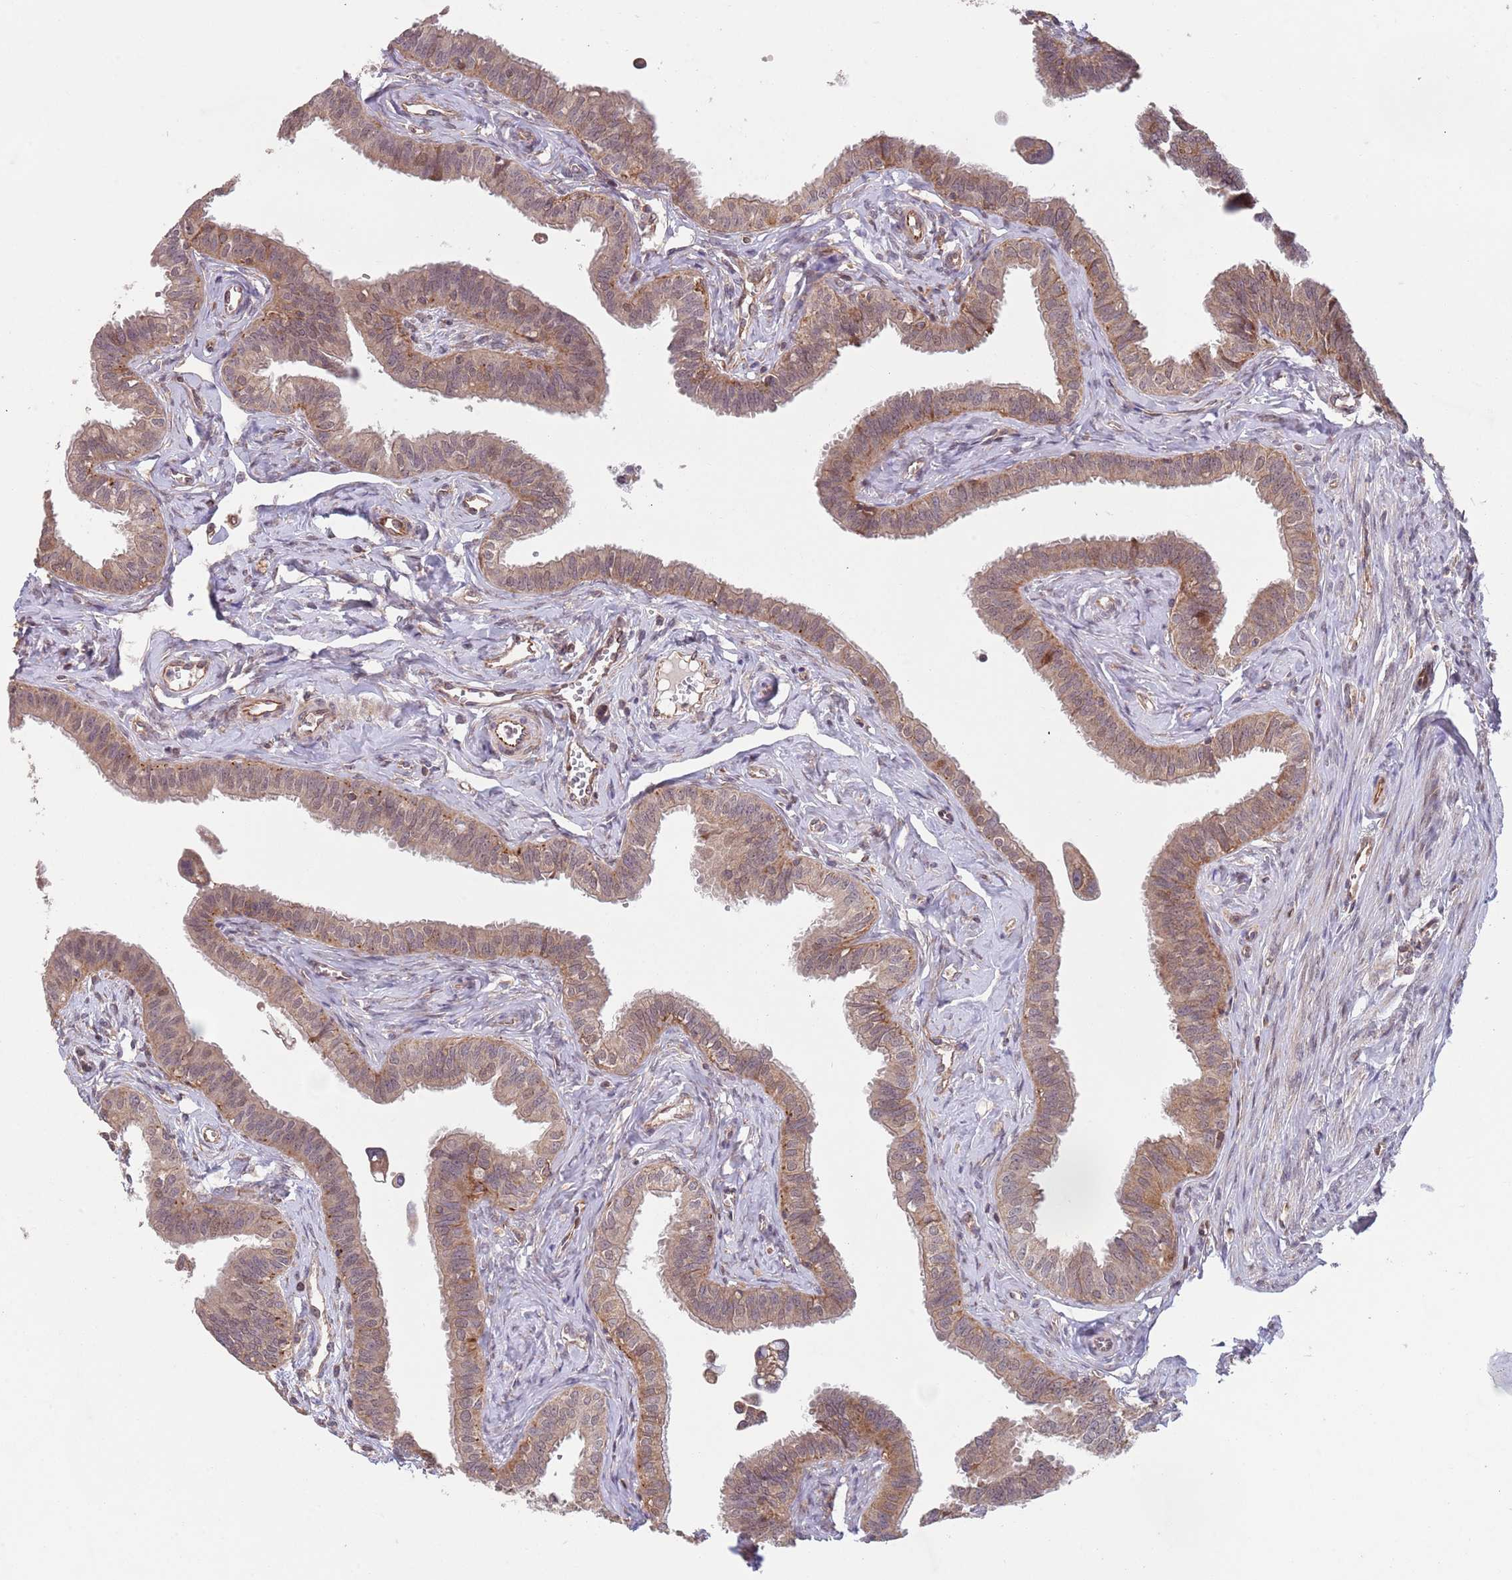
{"staining": {"intensity": "moderate", "quantity": ">75%", "location": "cytoplasmic/membranous,nuclear"}, "tissue": "fallopian tube", "cell_type": "Glandular cells", "image_type": "normal", "snomed": [{"axis": "morphology", "description": "Normal tissue, NOS"}, {"axis": "morphology", "description": "Carcinoma, NOS"}, {"axis": "topography", "description": "Fallopian tube"}, {"axis": "topography", "description": "Ovary"}], "caption": "Glandular cells demonstrate medium levels of moderate cytoplasmic/membranous,nuclear staining in about >75% of cells in unremarkable human fallopian tube.", "gene": "CHD9", "patient": {"sex": "female", "age": 59}}